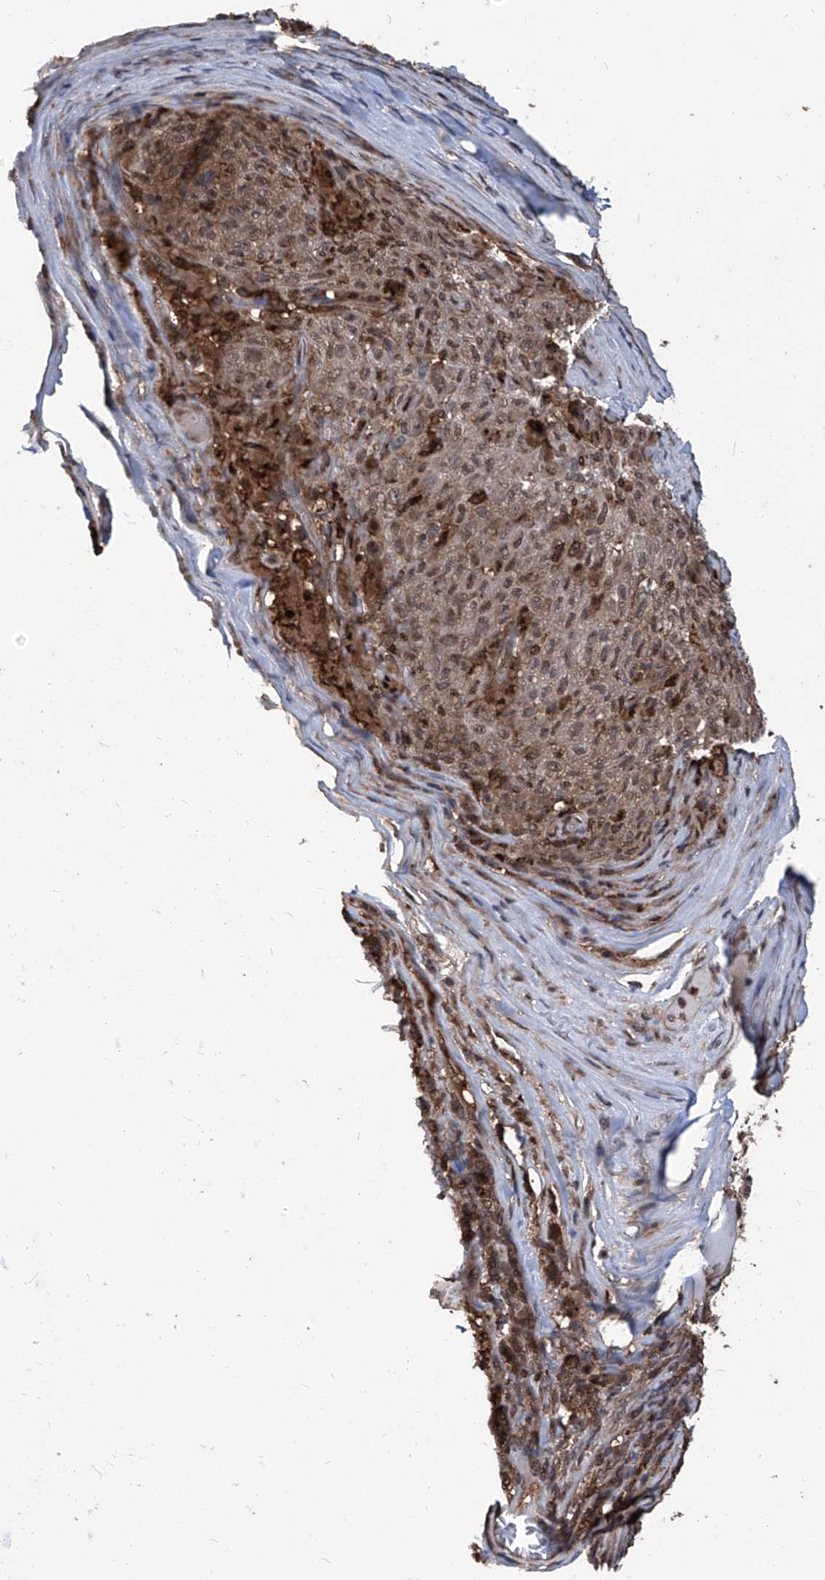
{"staining": {"intensity": "moderate", "quantity": ">75%", "location": "nuclear"}, "tissue": "melanoma", "cell_type": "Tumor cells", "image_type": "cancer", "snomed": [{"axis": "morphology", "description": "Malignant melanoma, NOS"}, {"axis": "topography", "description": "Skin"}], "caption": "A medium amount of moderate nuclear staining is present in approximately >75% of tumor cells in malignant melanoma tissue. The staining was performed using DAB (3,3'-diaminobenzidine) to visualize the protein expression in brown, while the nuclei were stained in blue with hematoxylin (Magnification: 20x).", "gene": "PSMB1", "patient": {"sex": "female", "age": 82}}